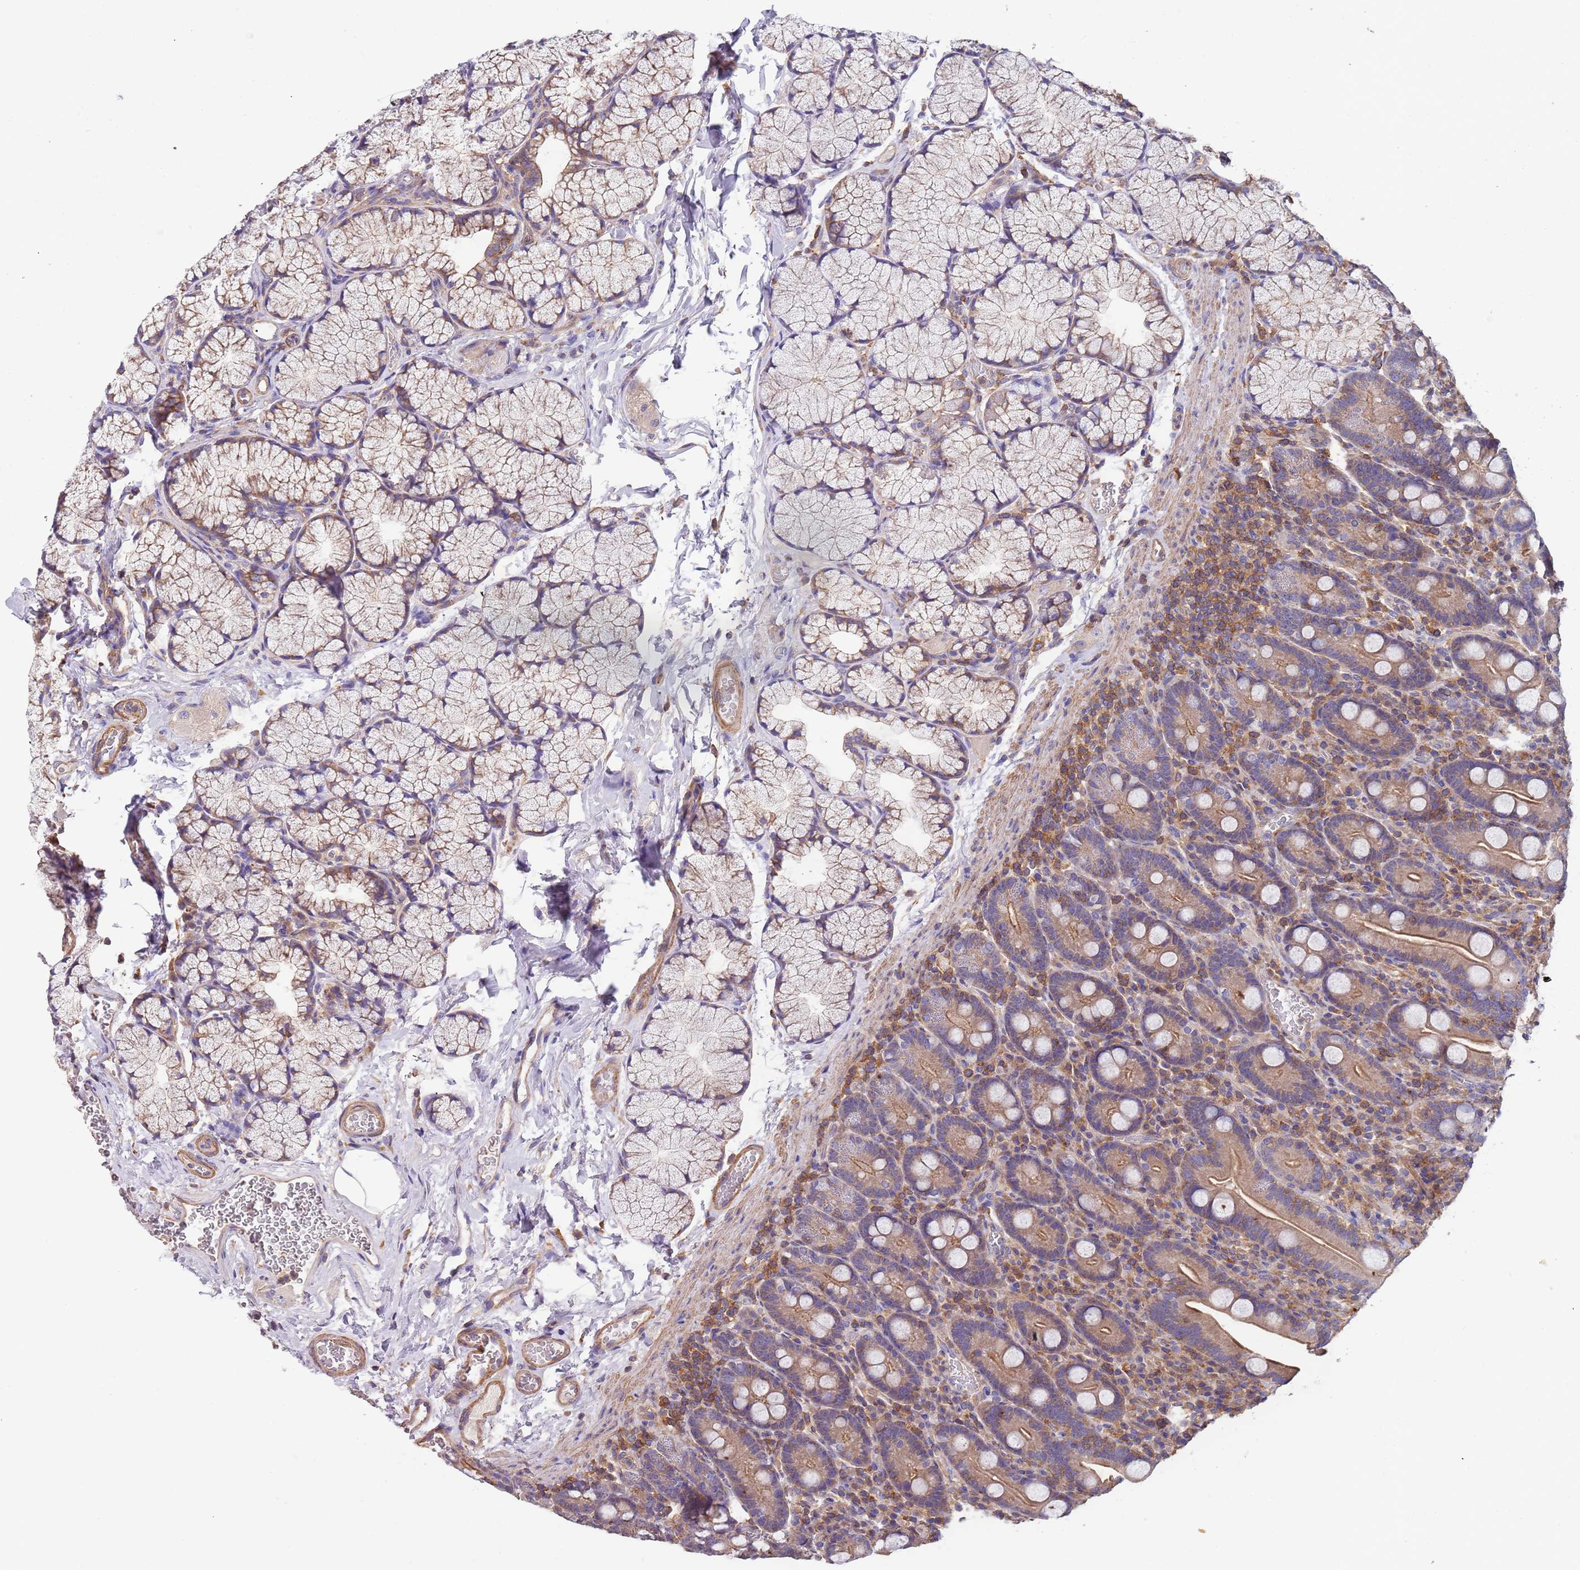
{"staining": {"intensity": "moderate", "quantity": "<25%", "location": "cytoplasmic/membranous"}, "tissue": "duodenum", "cell_type": "Glandular cells", "image_type": "normal", "snomed": [{"axis": "morphology", "description": "Normal tissue, NOS"}, {"axis": "topography", "description": "Duodenum"}], "caption": "This is an image of IHC staining of benign duodenum, which shows moderate expression in the cytoplasmic/membranous of glandular cells.", "gene": "SYT4", "patient": {"sex": "male", "age": 35}}